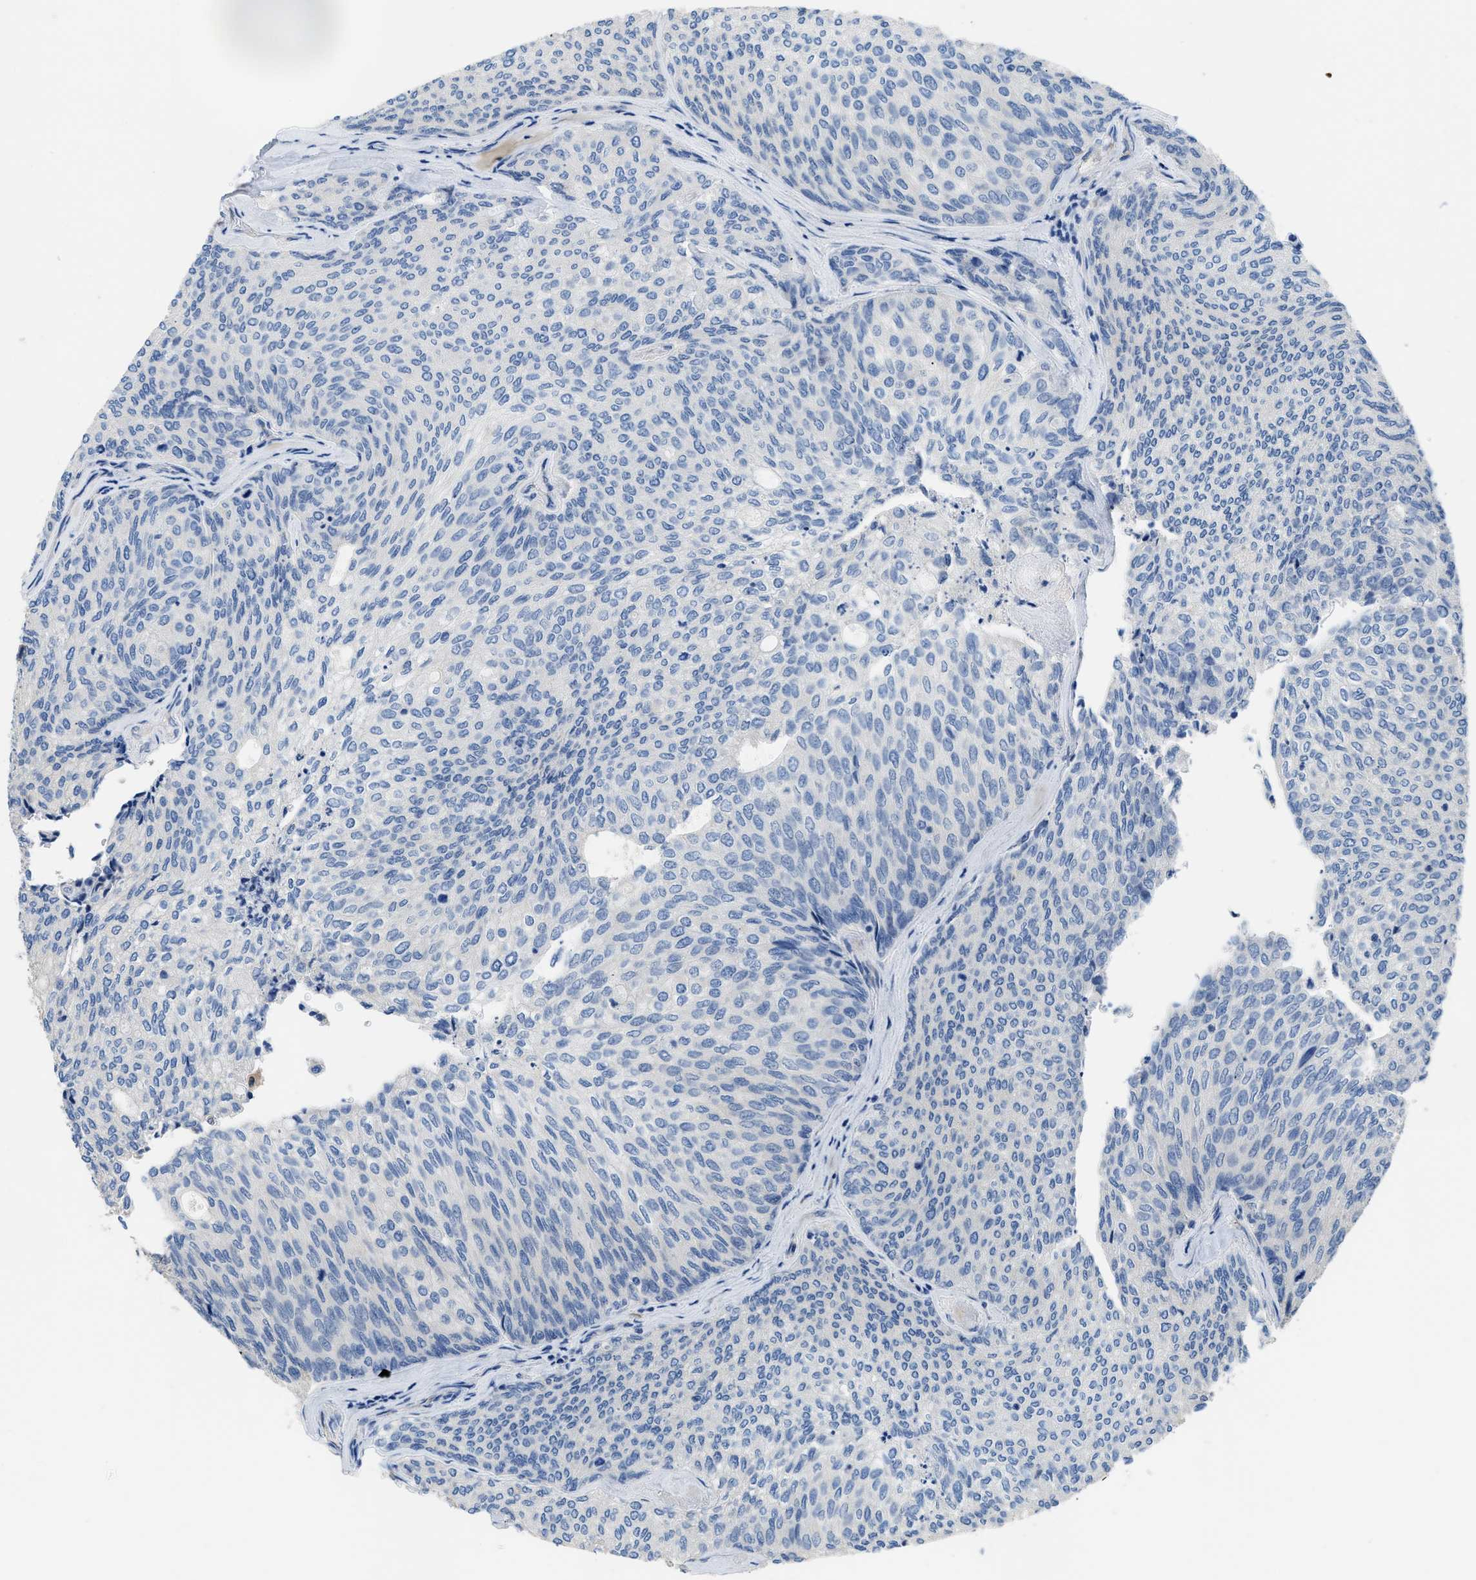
{"staining": {"intensity": "negative", "quantity": "none", "location": "none"}, "tissue": "urothelial cancer", "cell_type": "Tumor cells", "image_type": "cancer", "snomed": [{"axis": "morphology", "description": "Urothelial carcinoma, Low grade"}, {"axis": "topography", "description": "Urinary bladder"}], "caption": "Urothelial carcinoma (low-grade) was stained to show a protein in brown. There is no significant staining in tumor cells. Brightfield microscopy of immunohistochemistry stained with DAB (3,3'-diaminobenzidine) (brown) and hematoxylin (blue), captured at high magnification.", "gene": "C1S", "patient": {"sex": "female", "age": 79}}